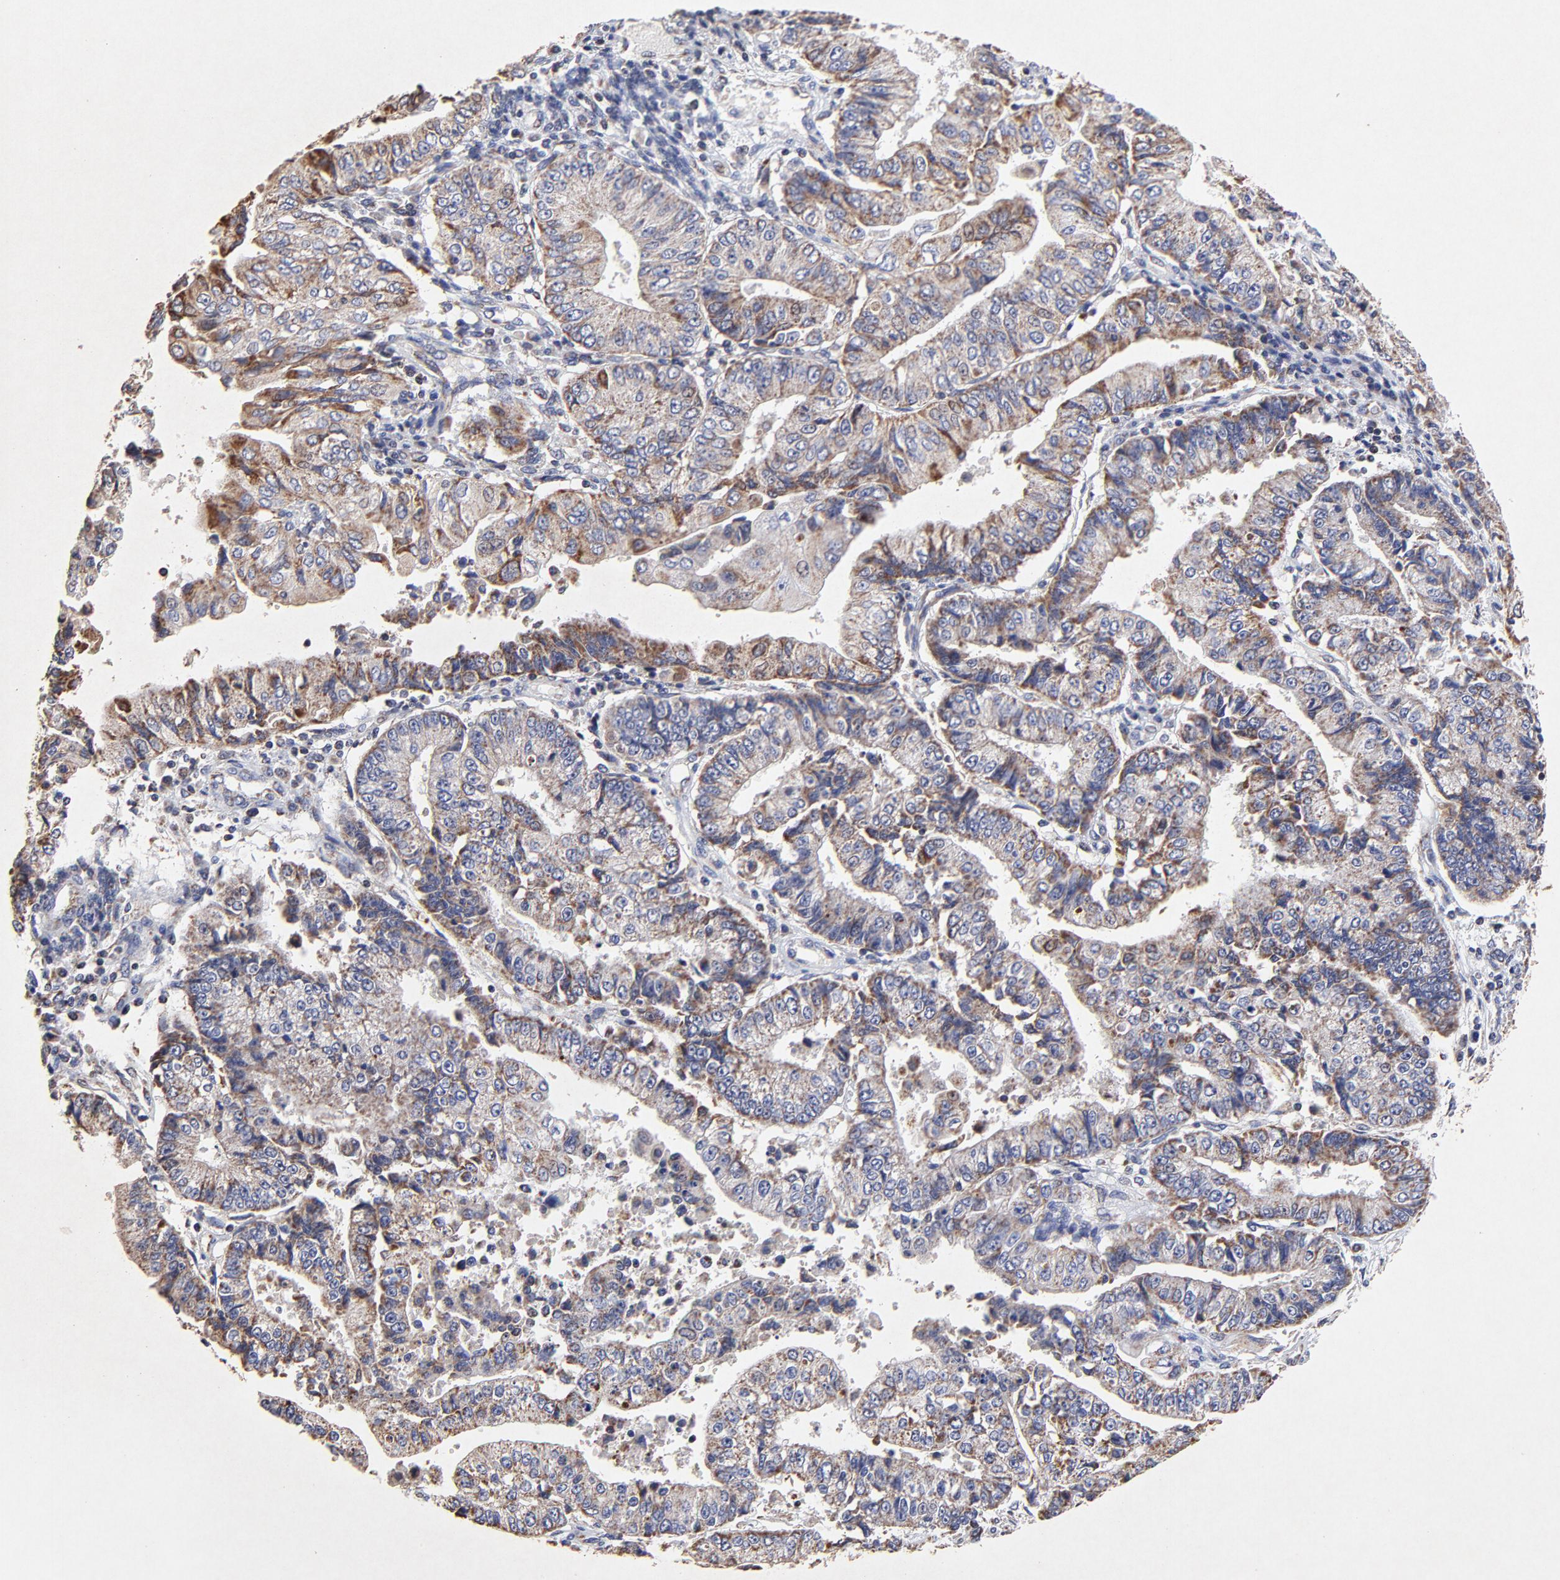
{"staining": {"intensity": "moderate", "quantity": ">75%", "location": "cytoplasmic/membranous"}, "tissue": "endometrial cancer", "cell_type": "Tumor cells", "image_type": "cancer", "snomed": [{"axis": "morphology", "description": "Adenocarcinoma, NOS"}, {"axis": "topography", "description": "Endometrium"}], "caption": "Adenocarcinoma (endometrial) stained with DAB (3,3'-diaminobenzidine) immunohistochemistry (IHC) displays medium levels of moderate cytoplasmic/membranous staining in about >75% of tumor cells. Nuclei are stained in blue.", "gene": "SSBP1", "patient": {"sex": "female", "age": 75}}